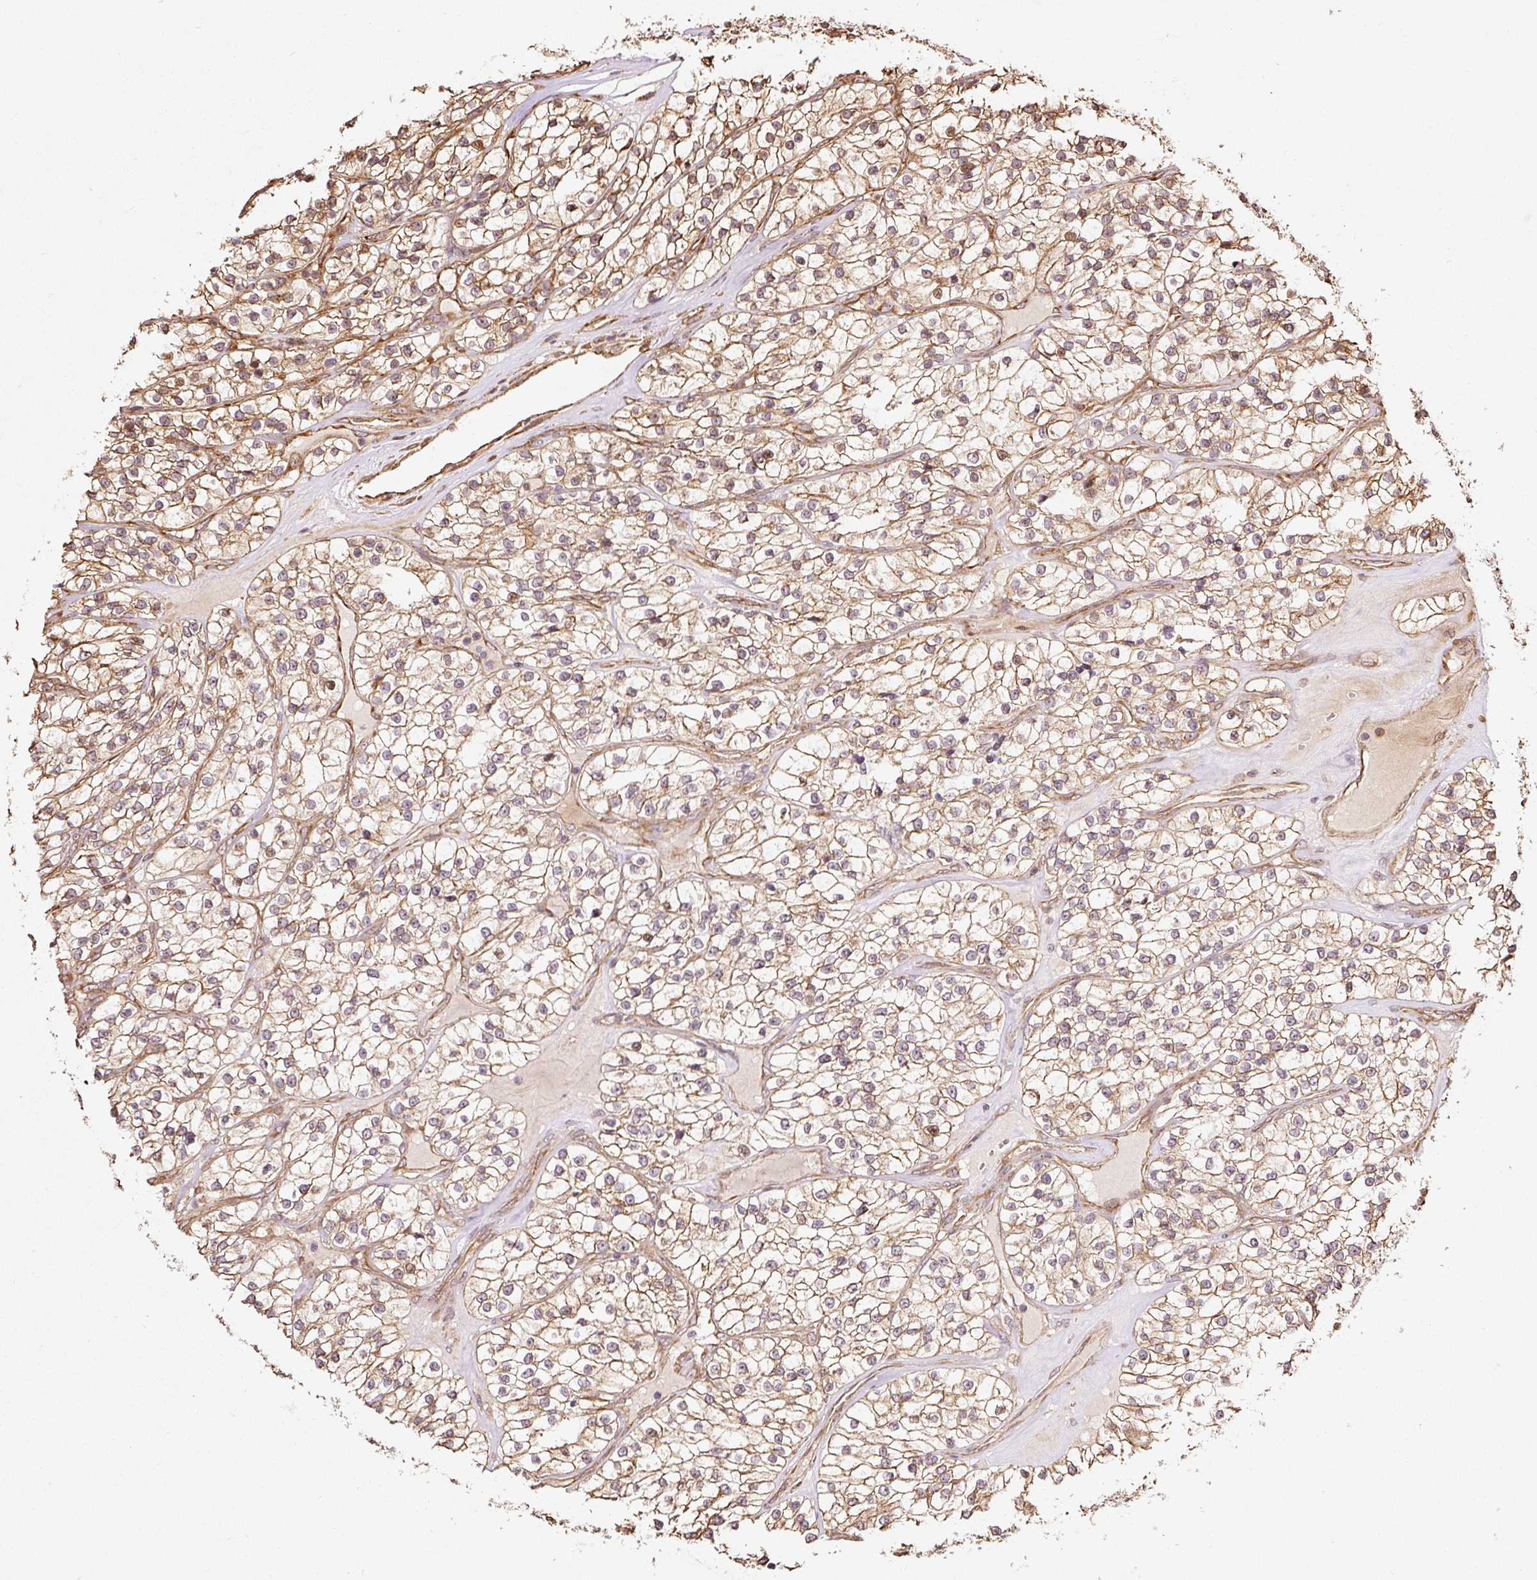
{"staining": {"intensity": "moderate", "quantity": ">75%", "location": "cytoplasmic/membranous"}, "tissue": "renal cancer", "cell_type": "Tumor cells", "image_type": "cancer", "snomed": [{"axis": "morphology", "description": "Adenocarcinoma, NOS"}, {"axis": "topography", "description": "Kidney"}], "caption": "Immunohistochemical staining of human renal cancer (adenocarcinoma) exhibits medium levels of moderate cytoplasmic/membranous protein expression in approximately >75% of tumor cells.", "gene": "ETF1", "patient": {"sex": "female", "age": 57}}